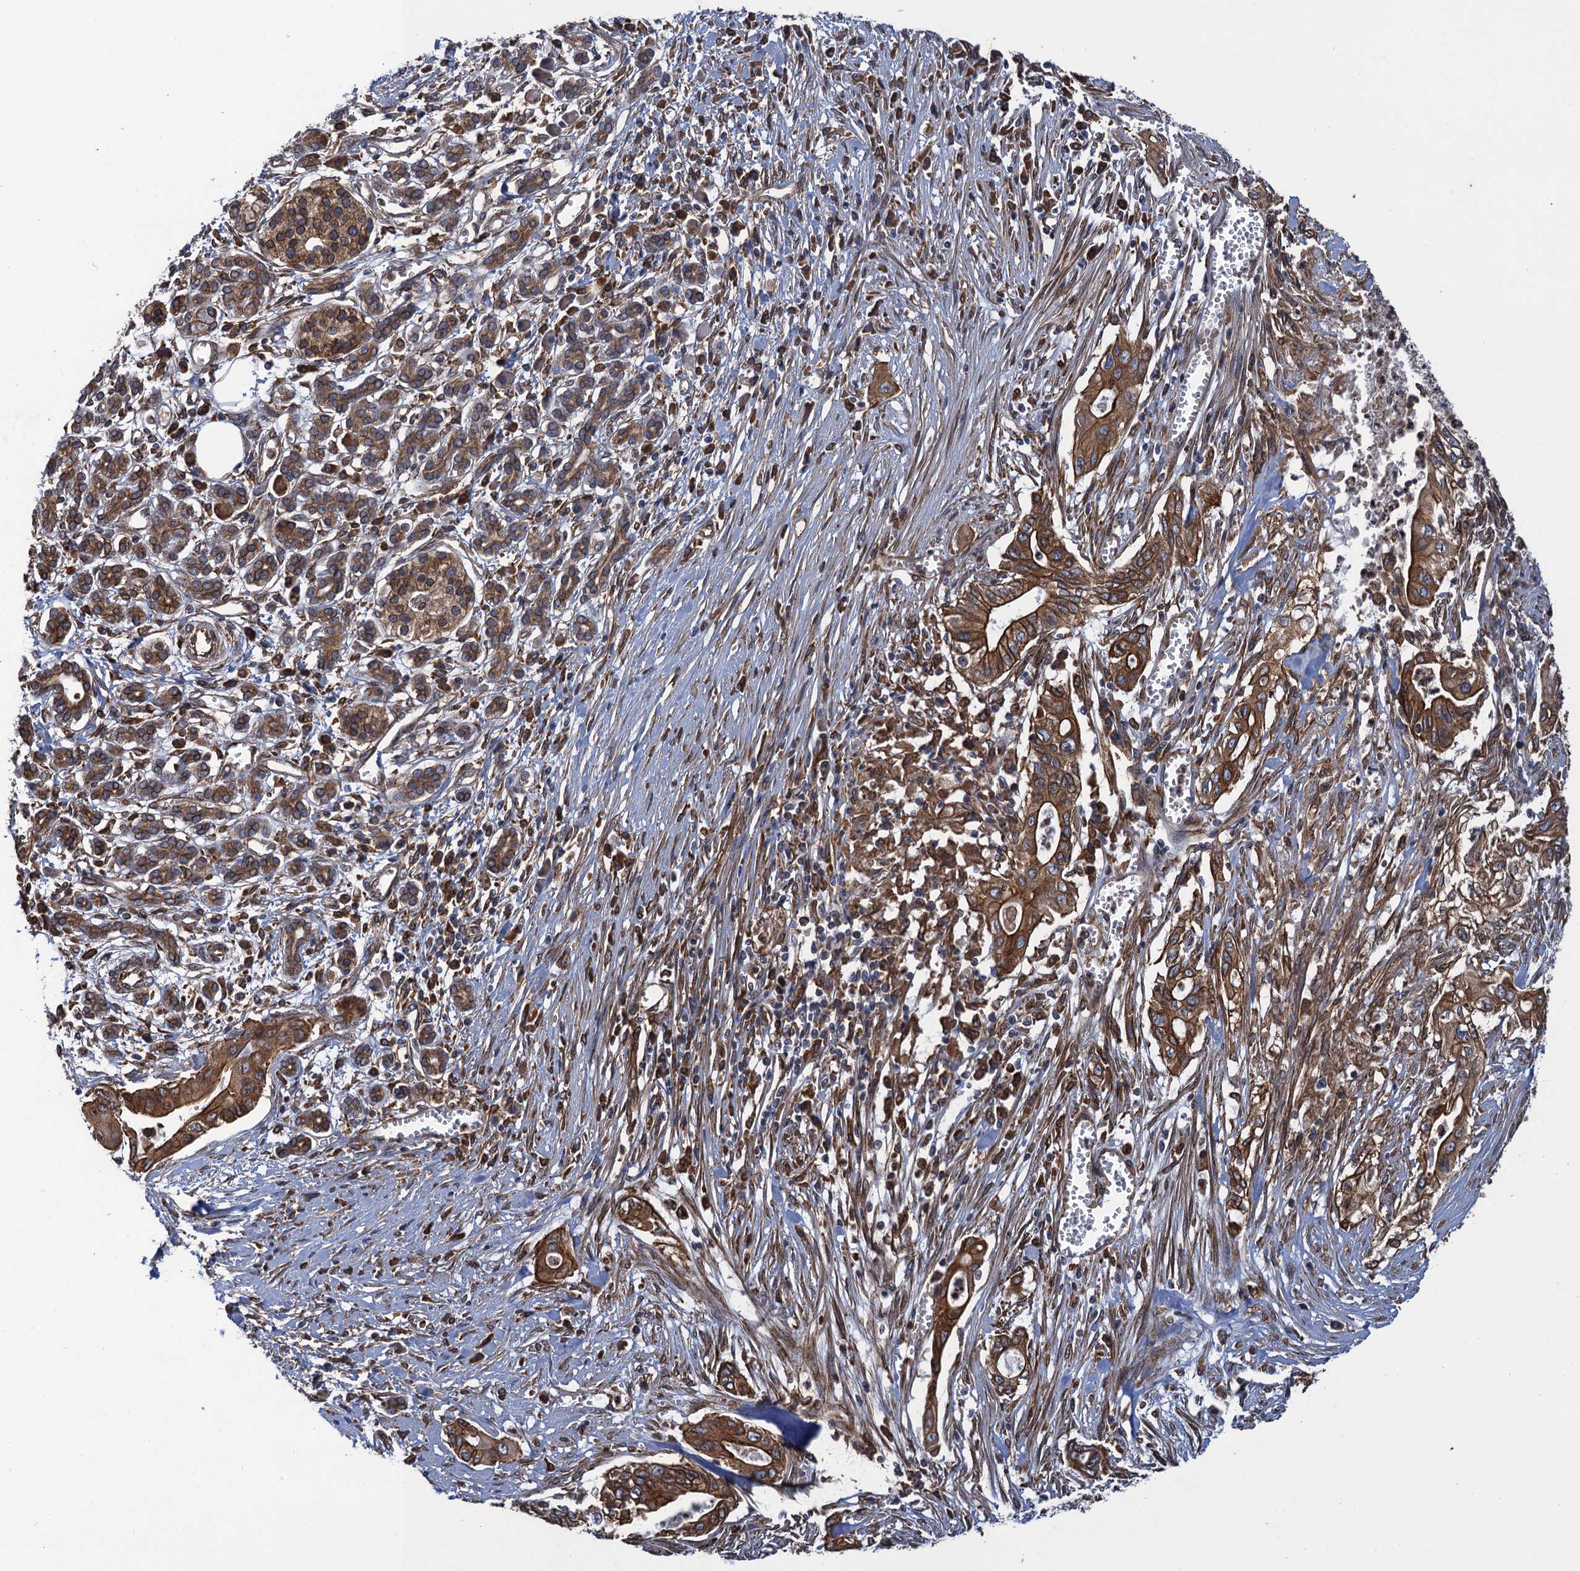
{"staining": {"intensity": "strong", "quantity": ">75%", "location": "cytoplasmic/membranous"}, "tissue": "pancreatic cancer", "cell_type": "Tumor cells", "image_type": "cancer", "snomed": [{"axis": "morphology", "description": "Adenocarcinoma, NOS"}, {"axis": "topography", "description": "Pancreas"}], "caption": "Tumor cells display high levels of strong cytoplasmic/membranous positivity in approximately >75% of cells in human pancreatic adenocarcinoma. The protein is stained brown, and the nuclei are stained in blue (DAB IHC with brightfield microscopy, high magnification).", "gene": "ARMC5", "patient": {"sex": "male", "age": 58}}